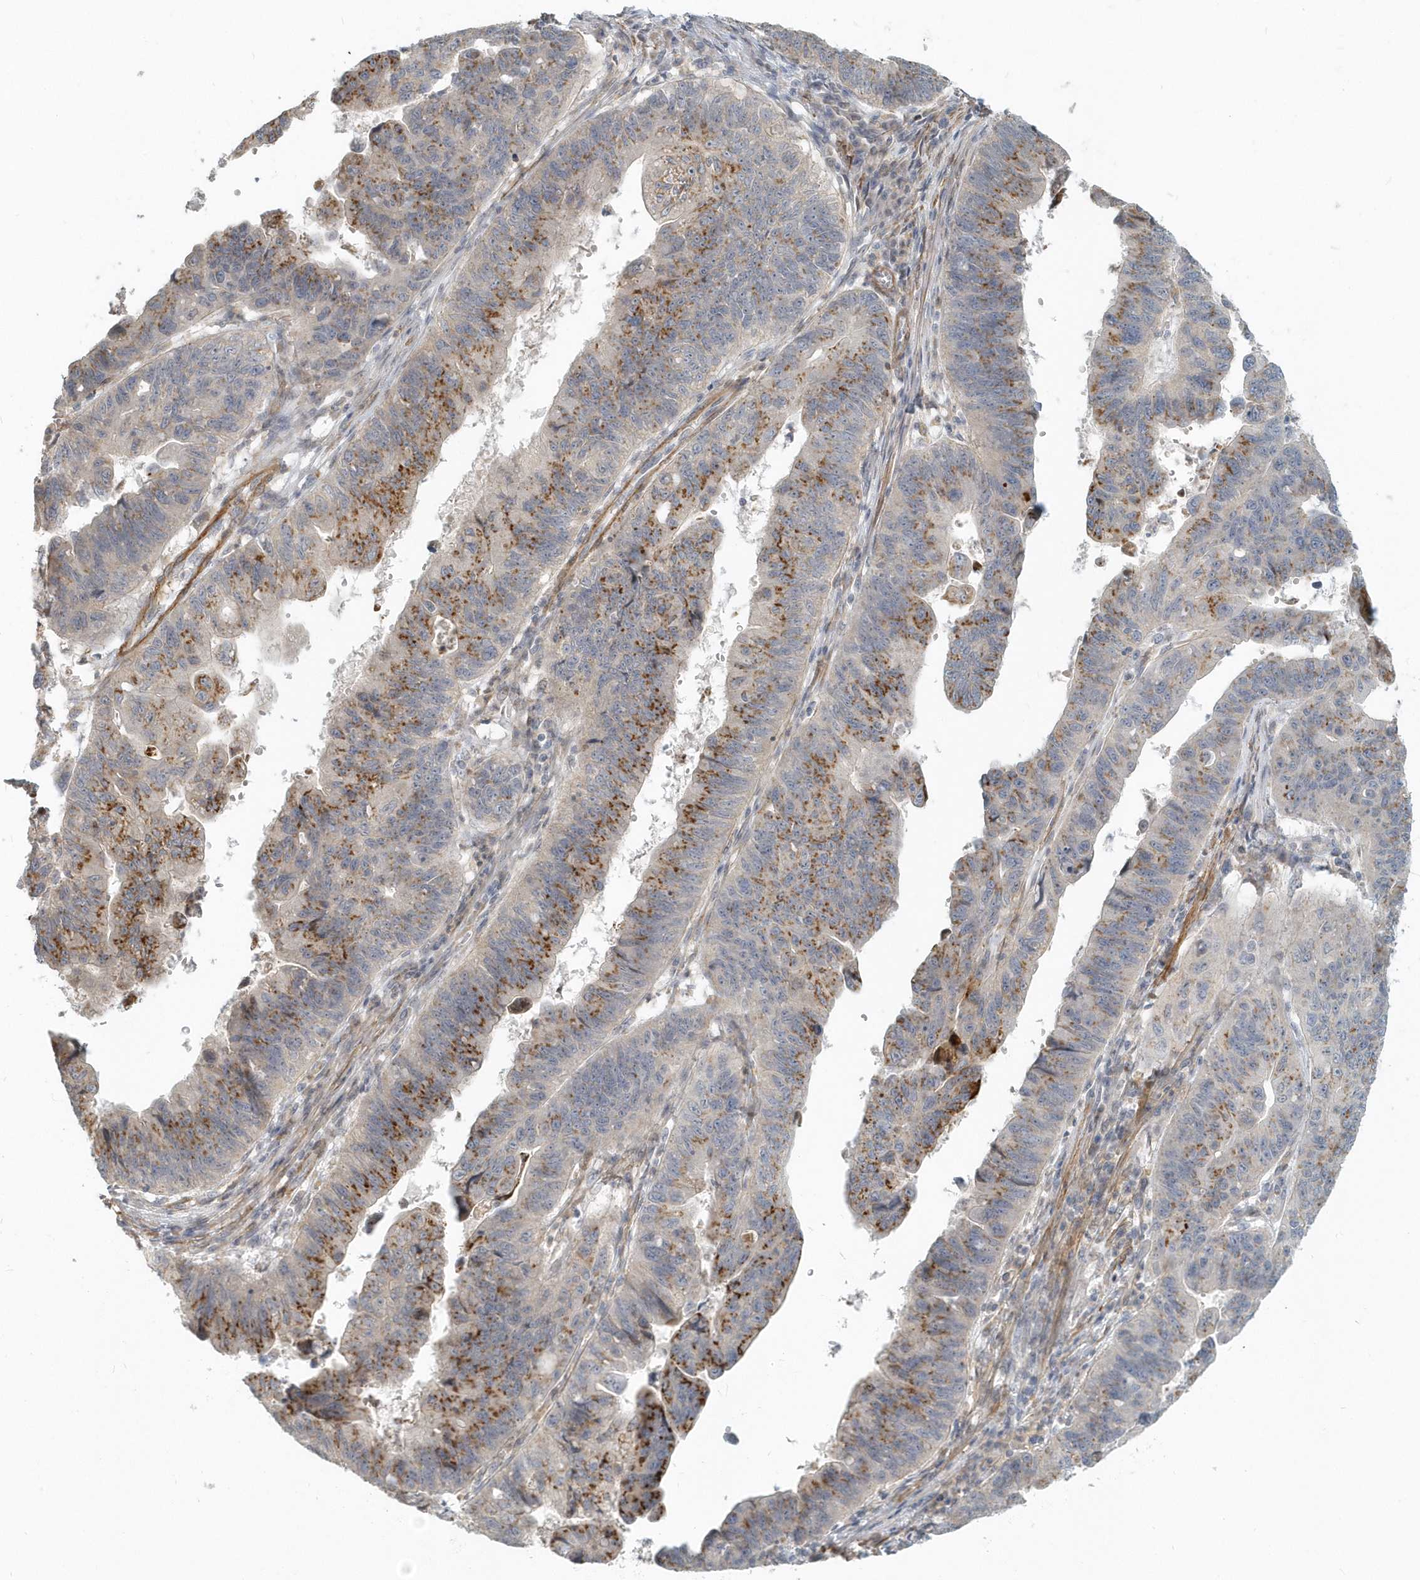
{"staining": {"intensity": "moderate", "quantity": "25%-75%", "location": "cytoplasmic/membranous"}, "tissue": "stomach cancer", "cell_type": "Tumor cells", "image_type": "cancer", "snomed": [{"axis": "morphology", "description": "Adenocarcinoma, NOS"}, {"axis": "topography", "description": "Stomach"}], "caption": "Protein expression analysis of human stomach cancer (adenocarcinoma) reveals moderate cytoplasmic/membranous positivity in about 25%-75% of tumor cells.", "gene": "NAPB", "patient": {"sex": "male", "age": 59}}